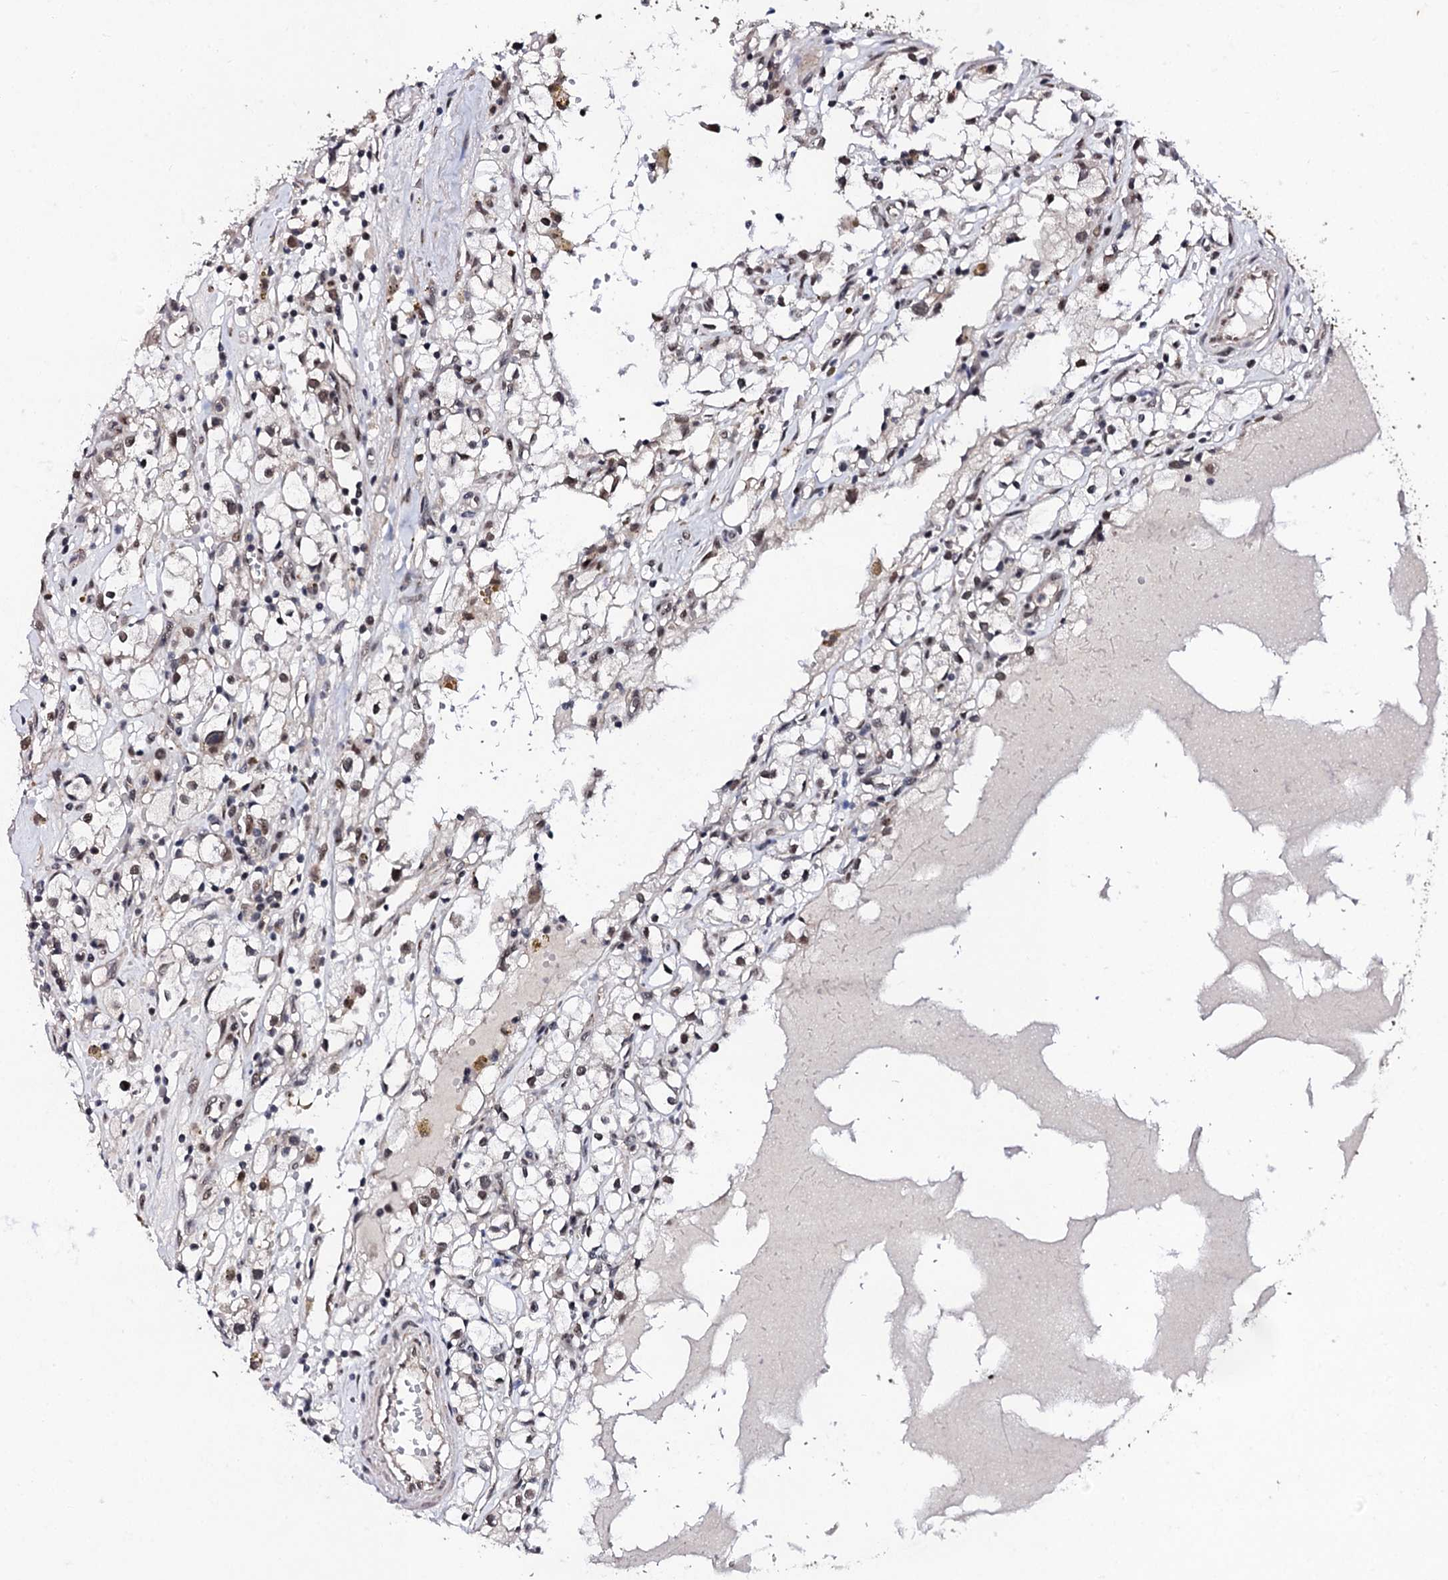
{"staining": {"intensity": "moderate", "quantity": "25%-75%", "location": "nuclear"}, "tissue": "renal cancer", "cell_type": "Tumor cells", "image_type": "cancer", "snomed": [{"axis": "morphology", "description": "Adenocarcinoma, NOS"}, {"axis": "topography", "description": "Kidney"}], "caption": "A brown stain highlights moderate nuclear expression of a protein in renal cancer tumor cells.", "gene": "CSTF3", "patient": {"sex": "male", "age": 56}}